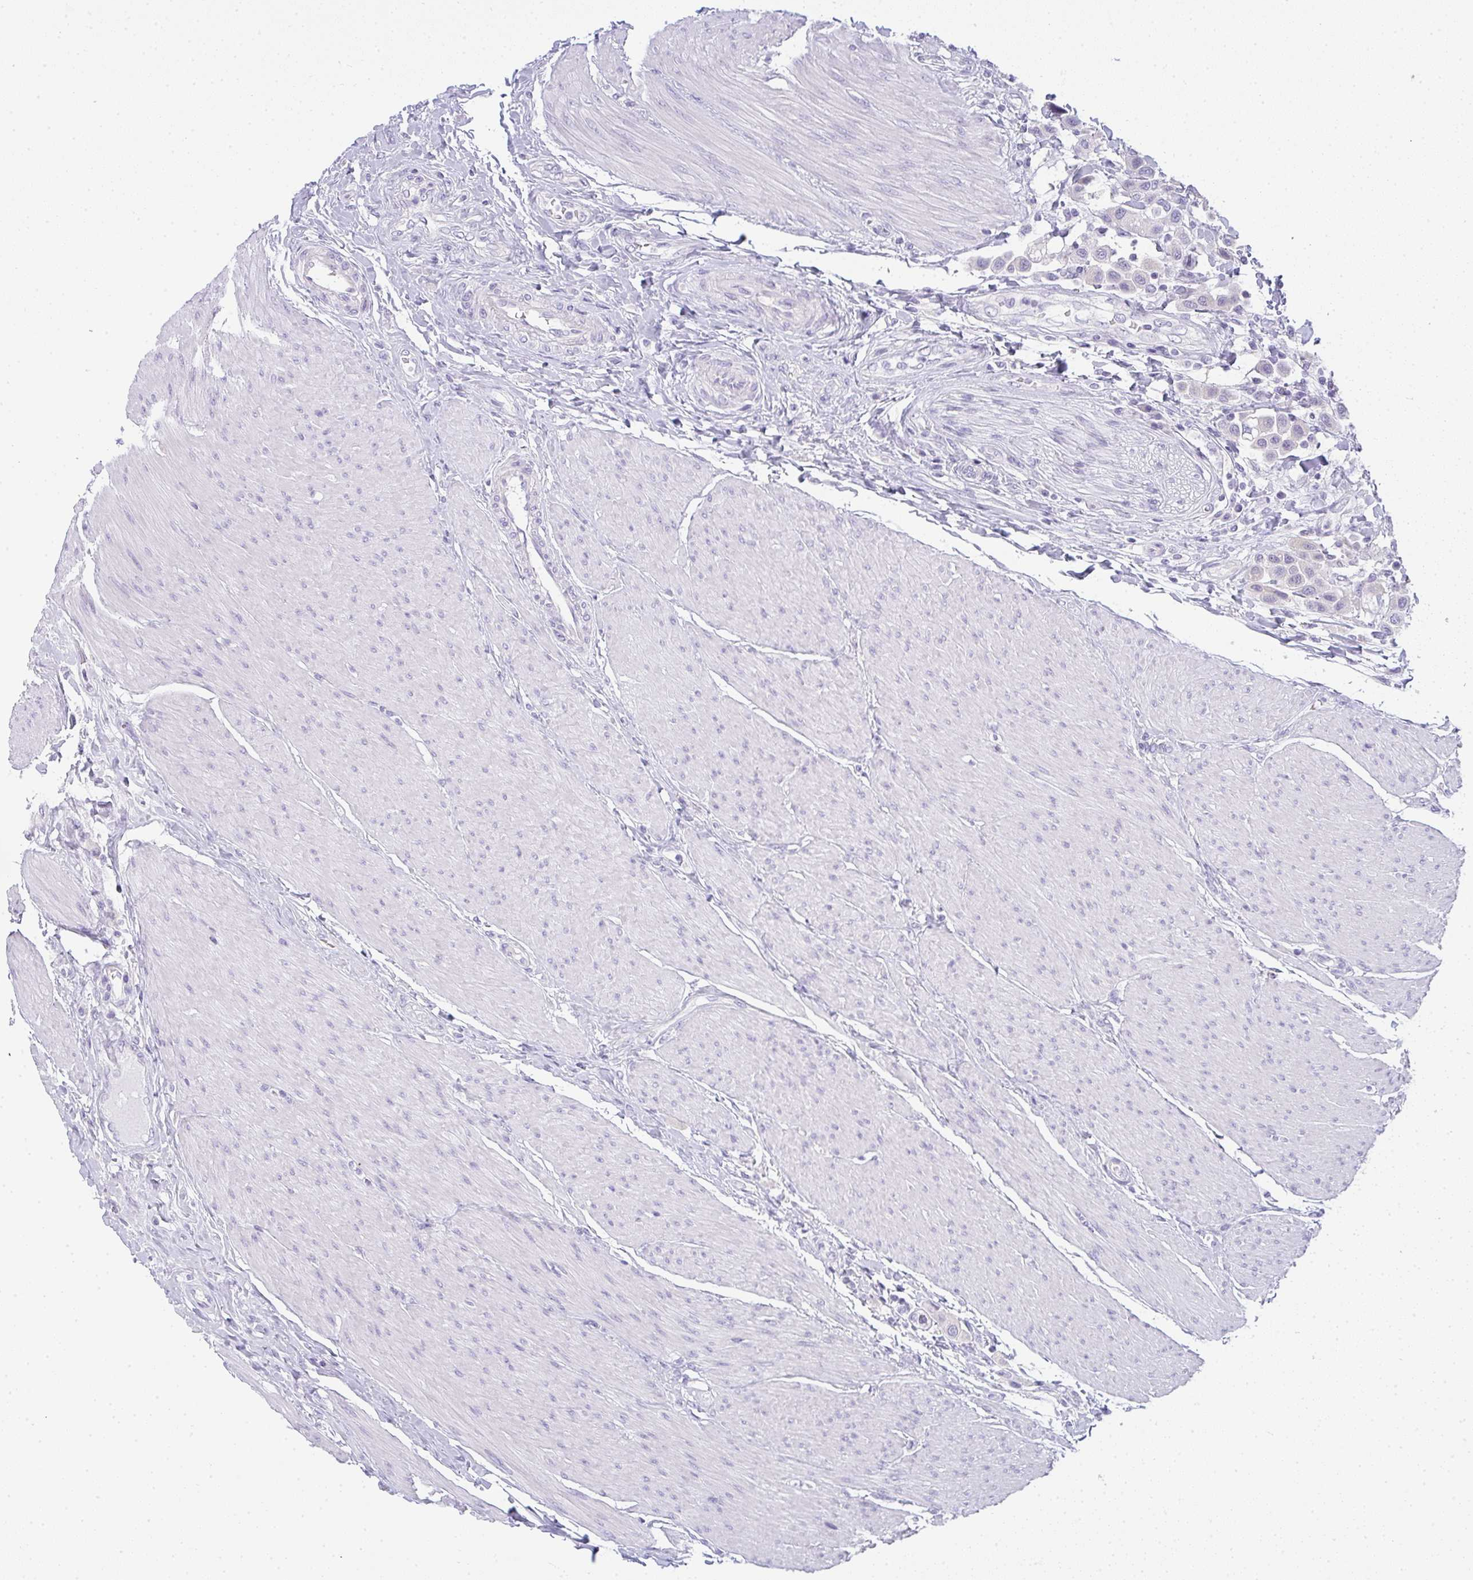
{"staining": {"intensity": "negative", "quantity": "none", "location": "none"}, "tissue": "urothelial cancer", "cell_type": "Tumor cells", "image_type": "cancer", "snomed": [{"axis": "morphology", "description": "Urothelial carcinoma, High grade"}, {"axis": "topography", "description": "Urinary bladder"}], "caption": "DAB (3,3'-diaminobenzidine) immunohistochemical staining of urothelial cancer shows no significant staining in tumor cells.", "gene": "GSDMB", "patient": {"sex": "male", "age": 50}}